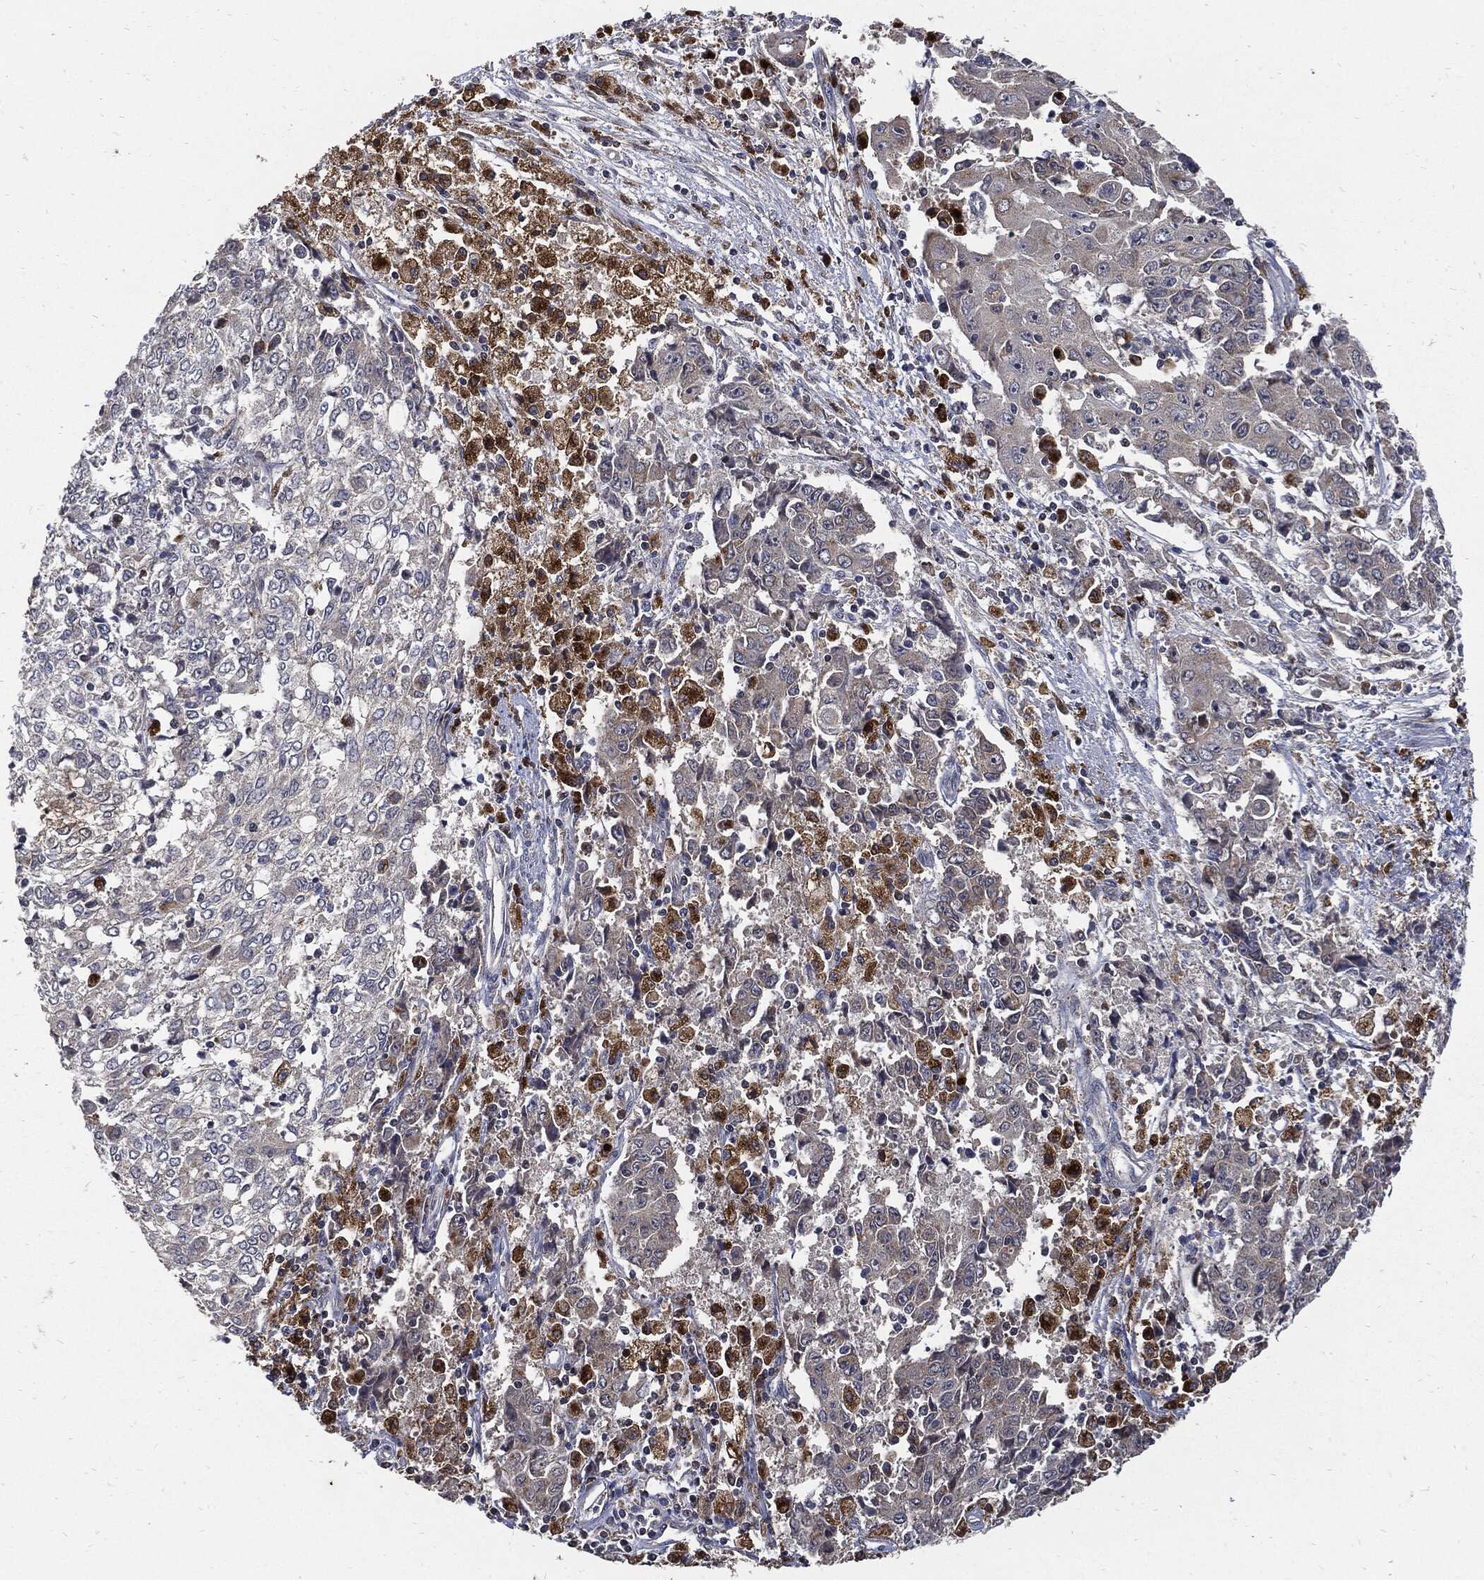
{"staining": {"intensity": "negative", "quantity": "none", "location": "none"}, "tissue": "ovarian cancer", "cell_type": "Tumor cells", "image_type": "cancer", "snomed": [{"axis": "morphology", "description": "Carcinoma, endometroid"}, {"axis": "topography", "description": "Ovary"}], "caption": "Protein analysis of ovarian cancer (endometroid carcinoma) exhibits no significant expression in tumor cells.", "gene": "SLC31A2", "patient": {"sex": "female", "age": 42}}